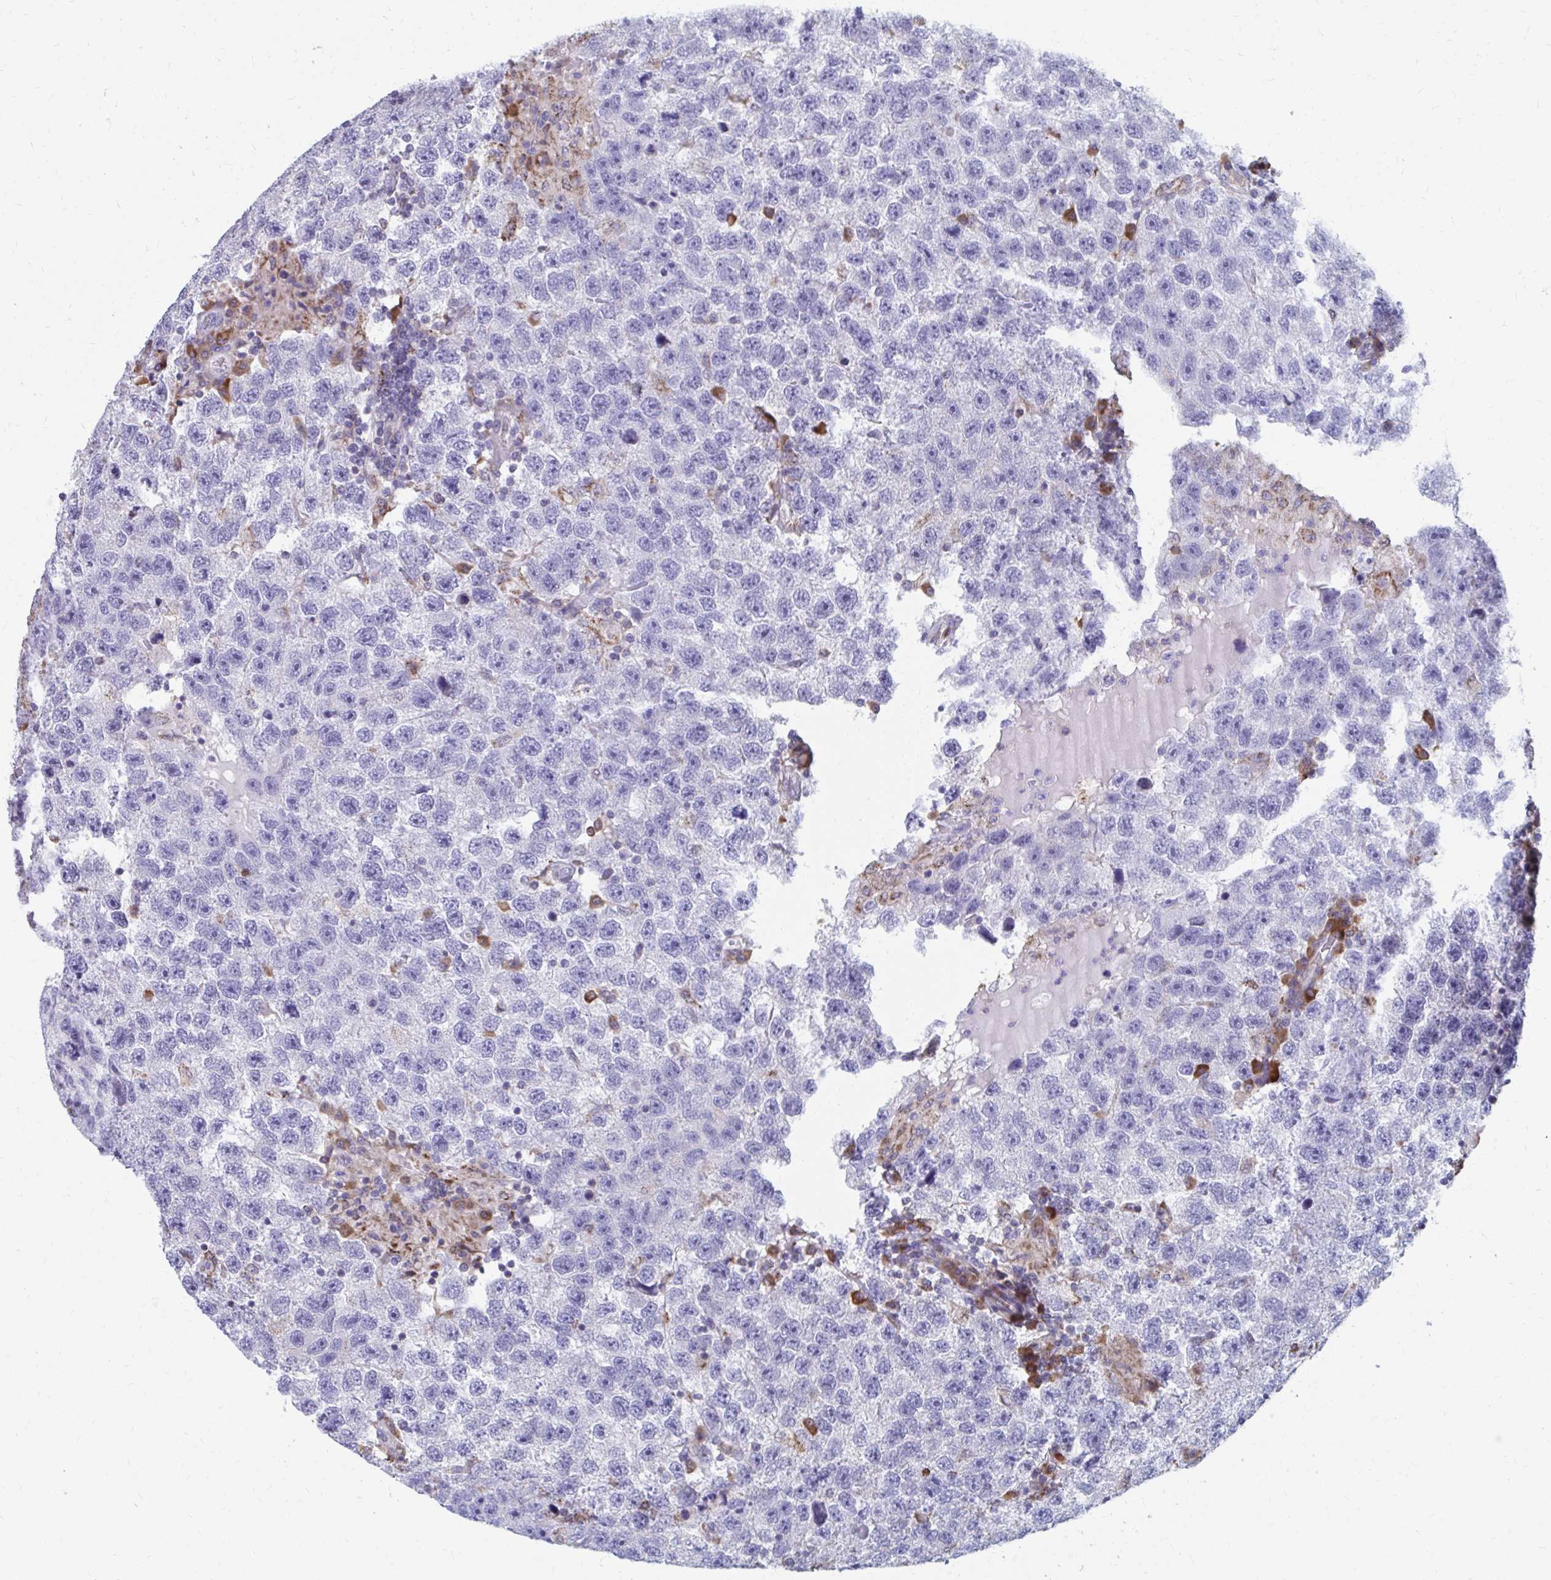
{"staining": {"intensity": "negative", "quantity": "none", "location": "none"}, "tissue": "testis cancer", "cell_type": "Tumor cells", "image_type": "cancer", "snomed": [{"axis": "morphology", "description": "Seminoma, NOS"}, {"axis": "topography", "description": "Testis"}], "caption": "Immunohistochemistry (IHC) micrograph of human testis seminoma stained for a protein (brown), which shows no expression in tumor cells.", "gene": "FKBP2", "patient": {"sex": "male", "age": 26}}